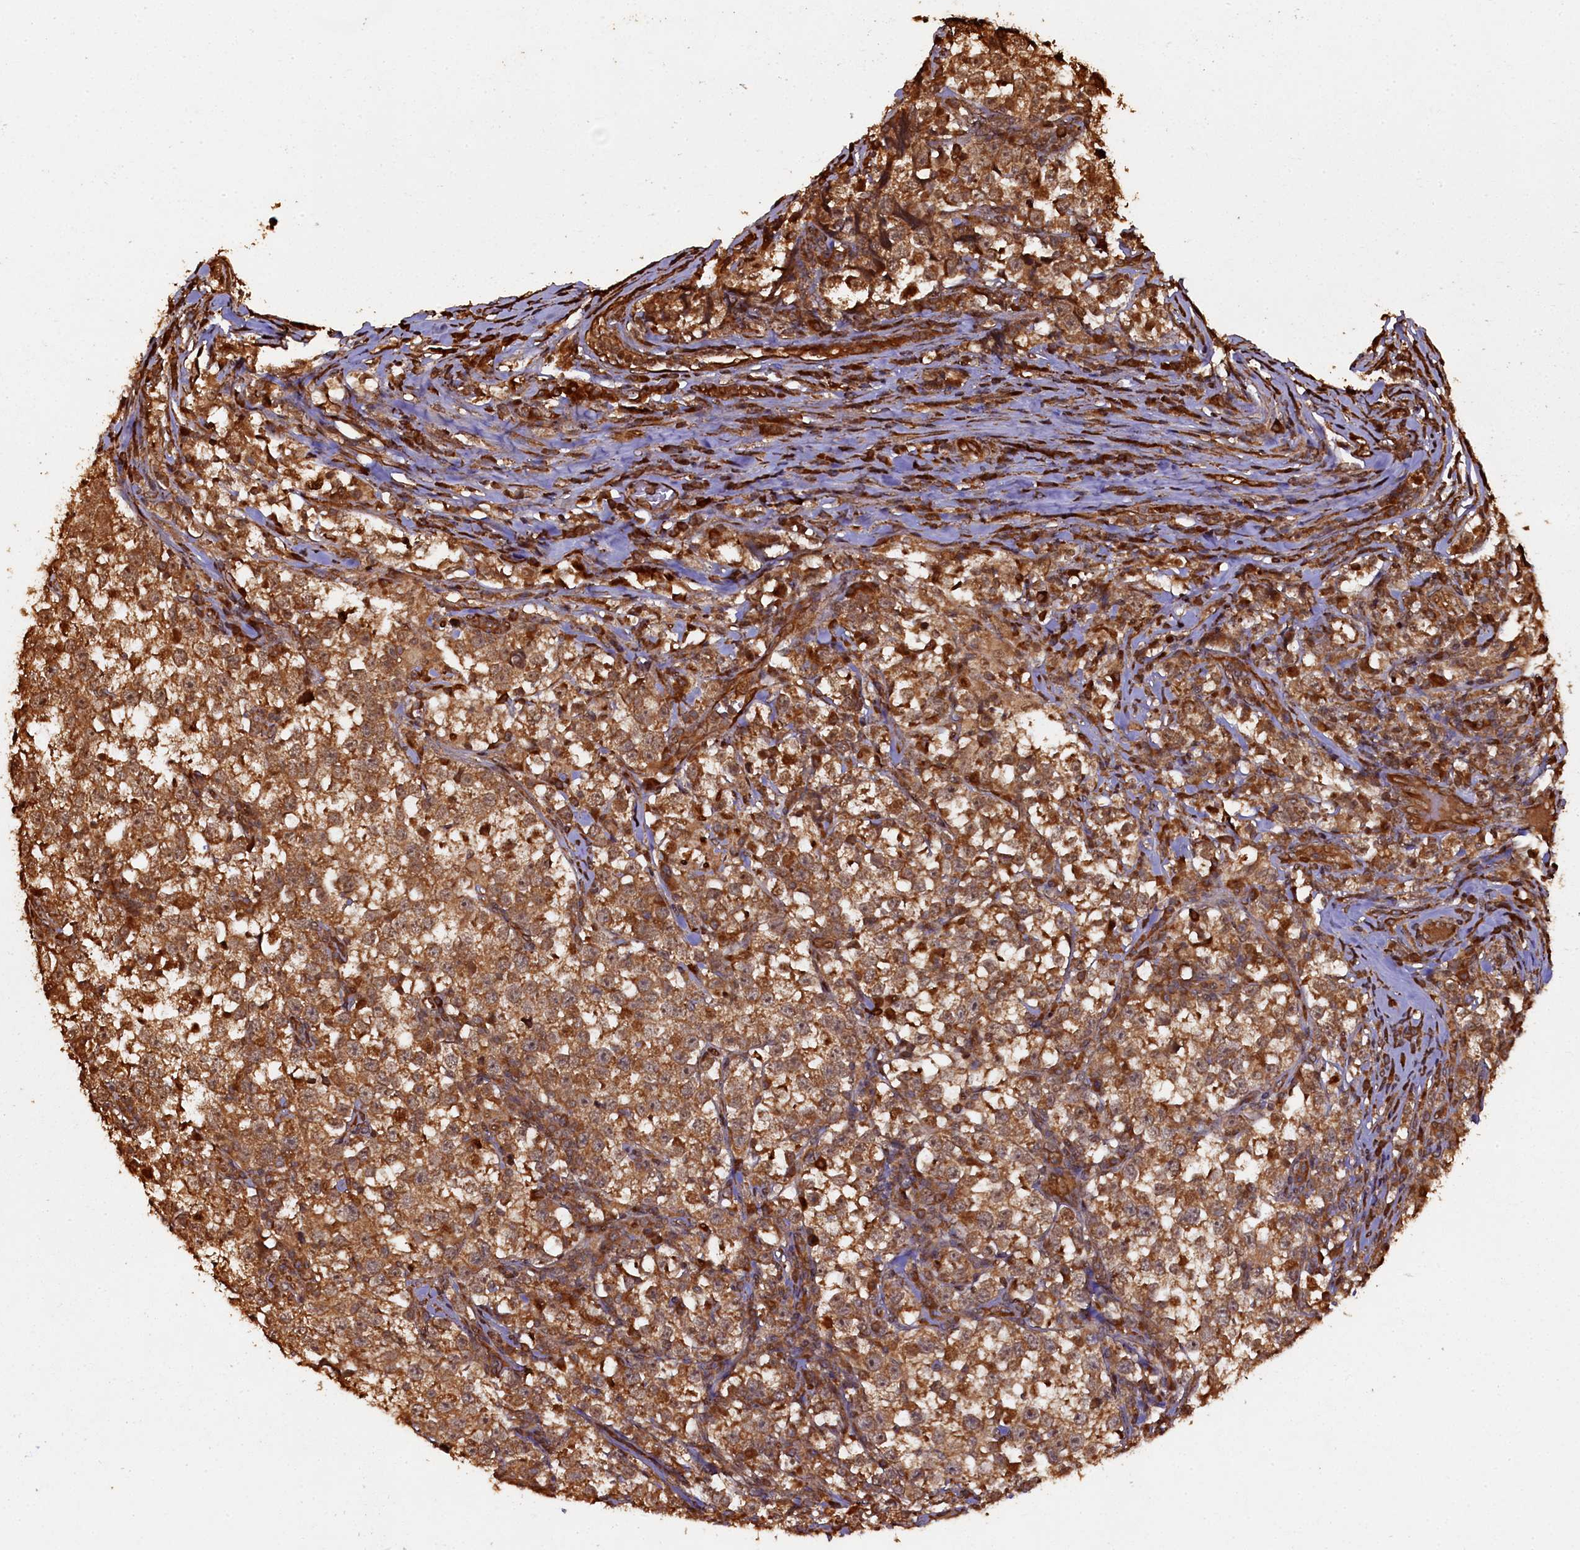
{"staining": {"intensity": "moderate", "quantity": ">75%", "location": "cytoplasmic/membranous"}, "tissue": "testis cancer", "cell_type": "Tumor cells", "image_type": "cancer", "snomed": [{"axis": "morphology", "description": "Normal tissue, NOS"}, {"axis": "morphology", "description": "Seminoma, NOS"}, {"axis": "topography", "description": "Testis"}], "caption": "Testis cancer tissue exhibits moderate cytoplasmic/membranous expression in approximately >75% of tumor cells, visualized by immunohistochemistry. The staining is performed using DAB (3,3'-diaminobenzidine) brown chromogen to label protein expression. The nuclei are counter-stained blue using hematoxylin.", "gene": "PIGN", "patient": {"sex": "male", "age": 43}}